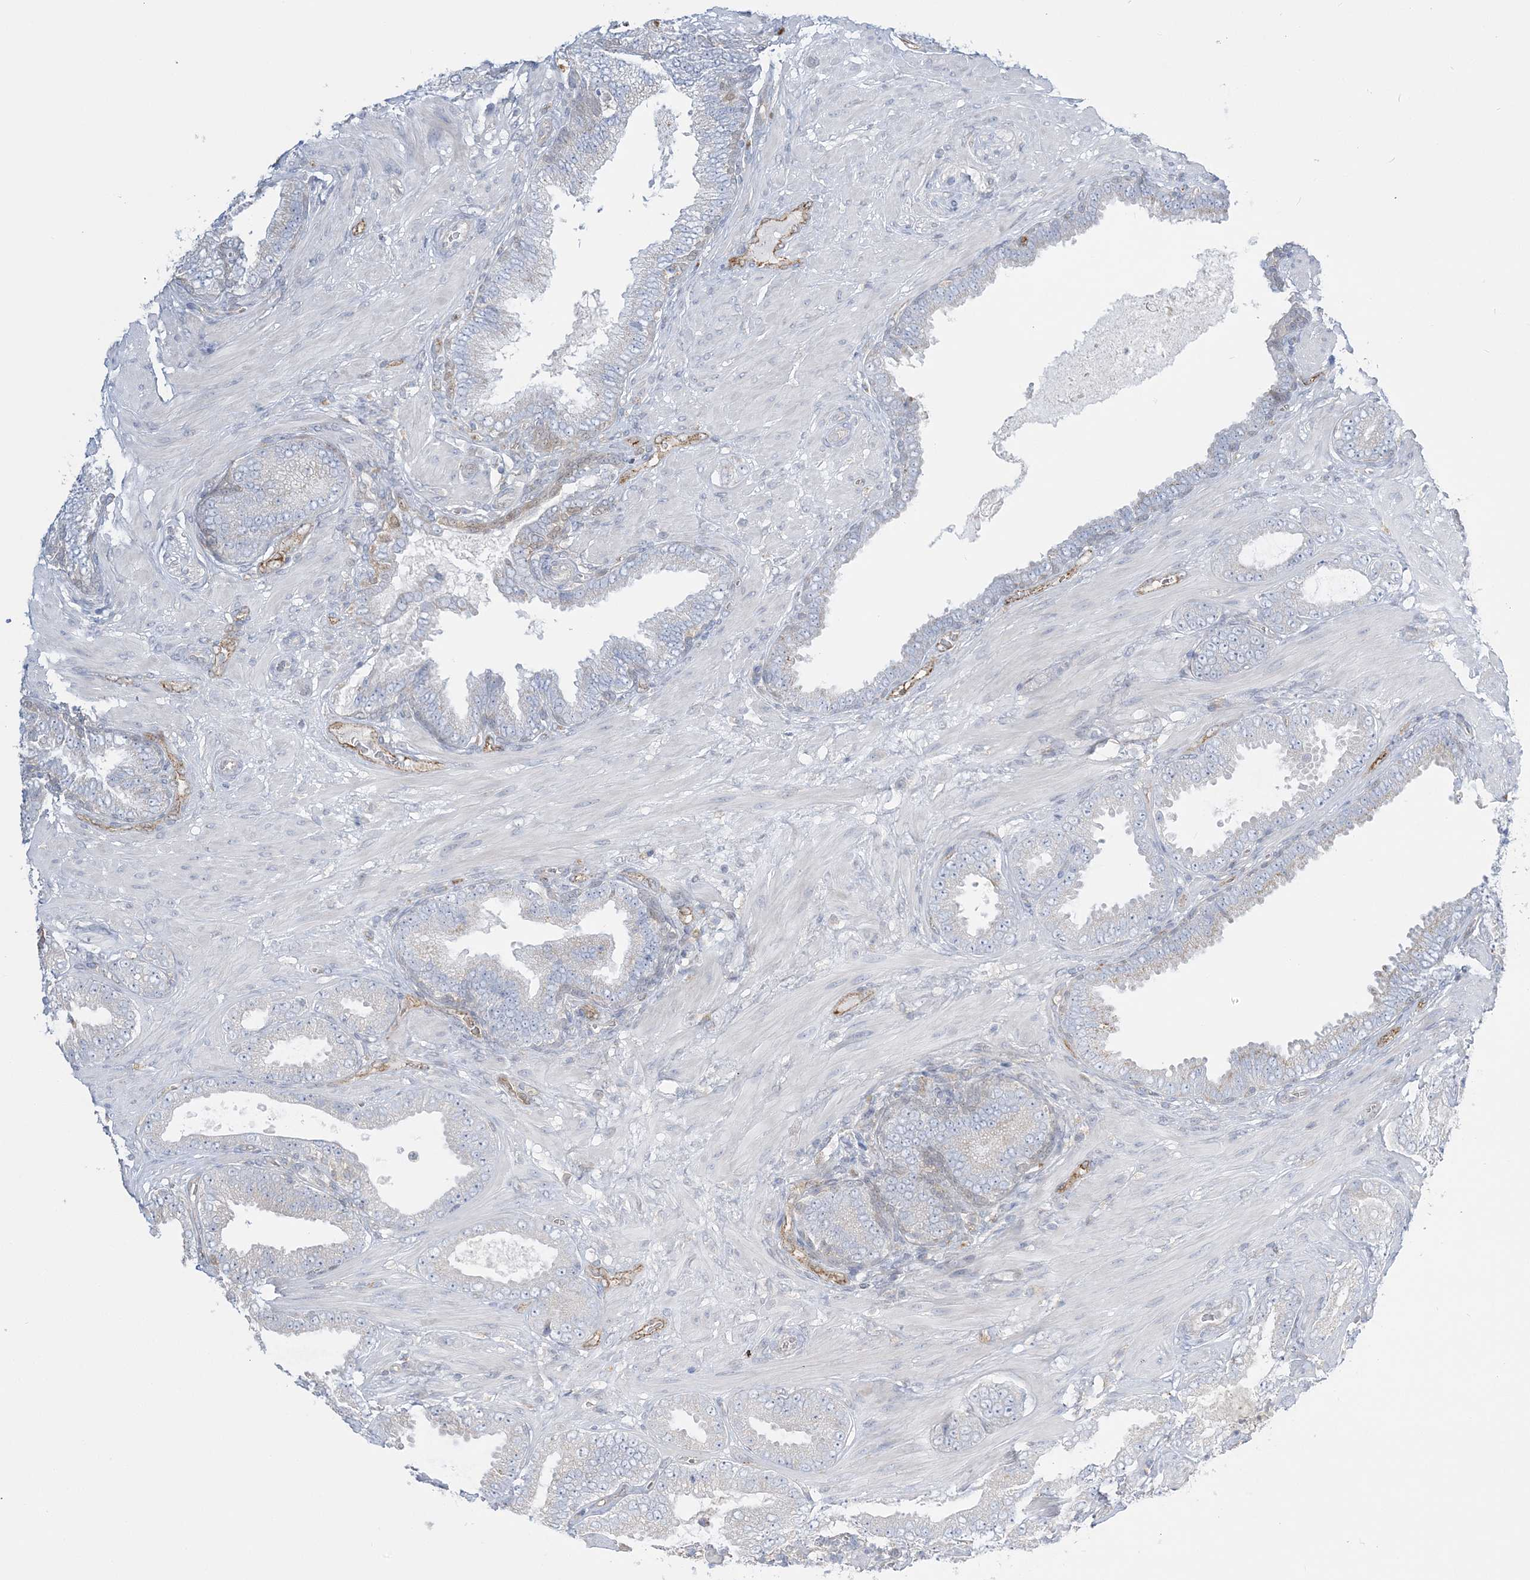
{"staining": {"intensity": "negative", "quantity": "none", "location": "none"}, "tissue": "prostate cancer", "cell_type": "Tumor cells", "image_type": "cancer", "snomed": [{"axis": "morphology", "description": "Adenocarcinoma, Low grade"}, {"axis": "topography", "description": "Prostate"}], "caption": "This is a image of IHC staining of prostate adenocarcinoma (low-grade), which shows no staining in tumor cells. Nuclei are stained in blue.", "gene": "INPP1", "patient": {"sex": "male", "age": 63}}